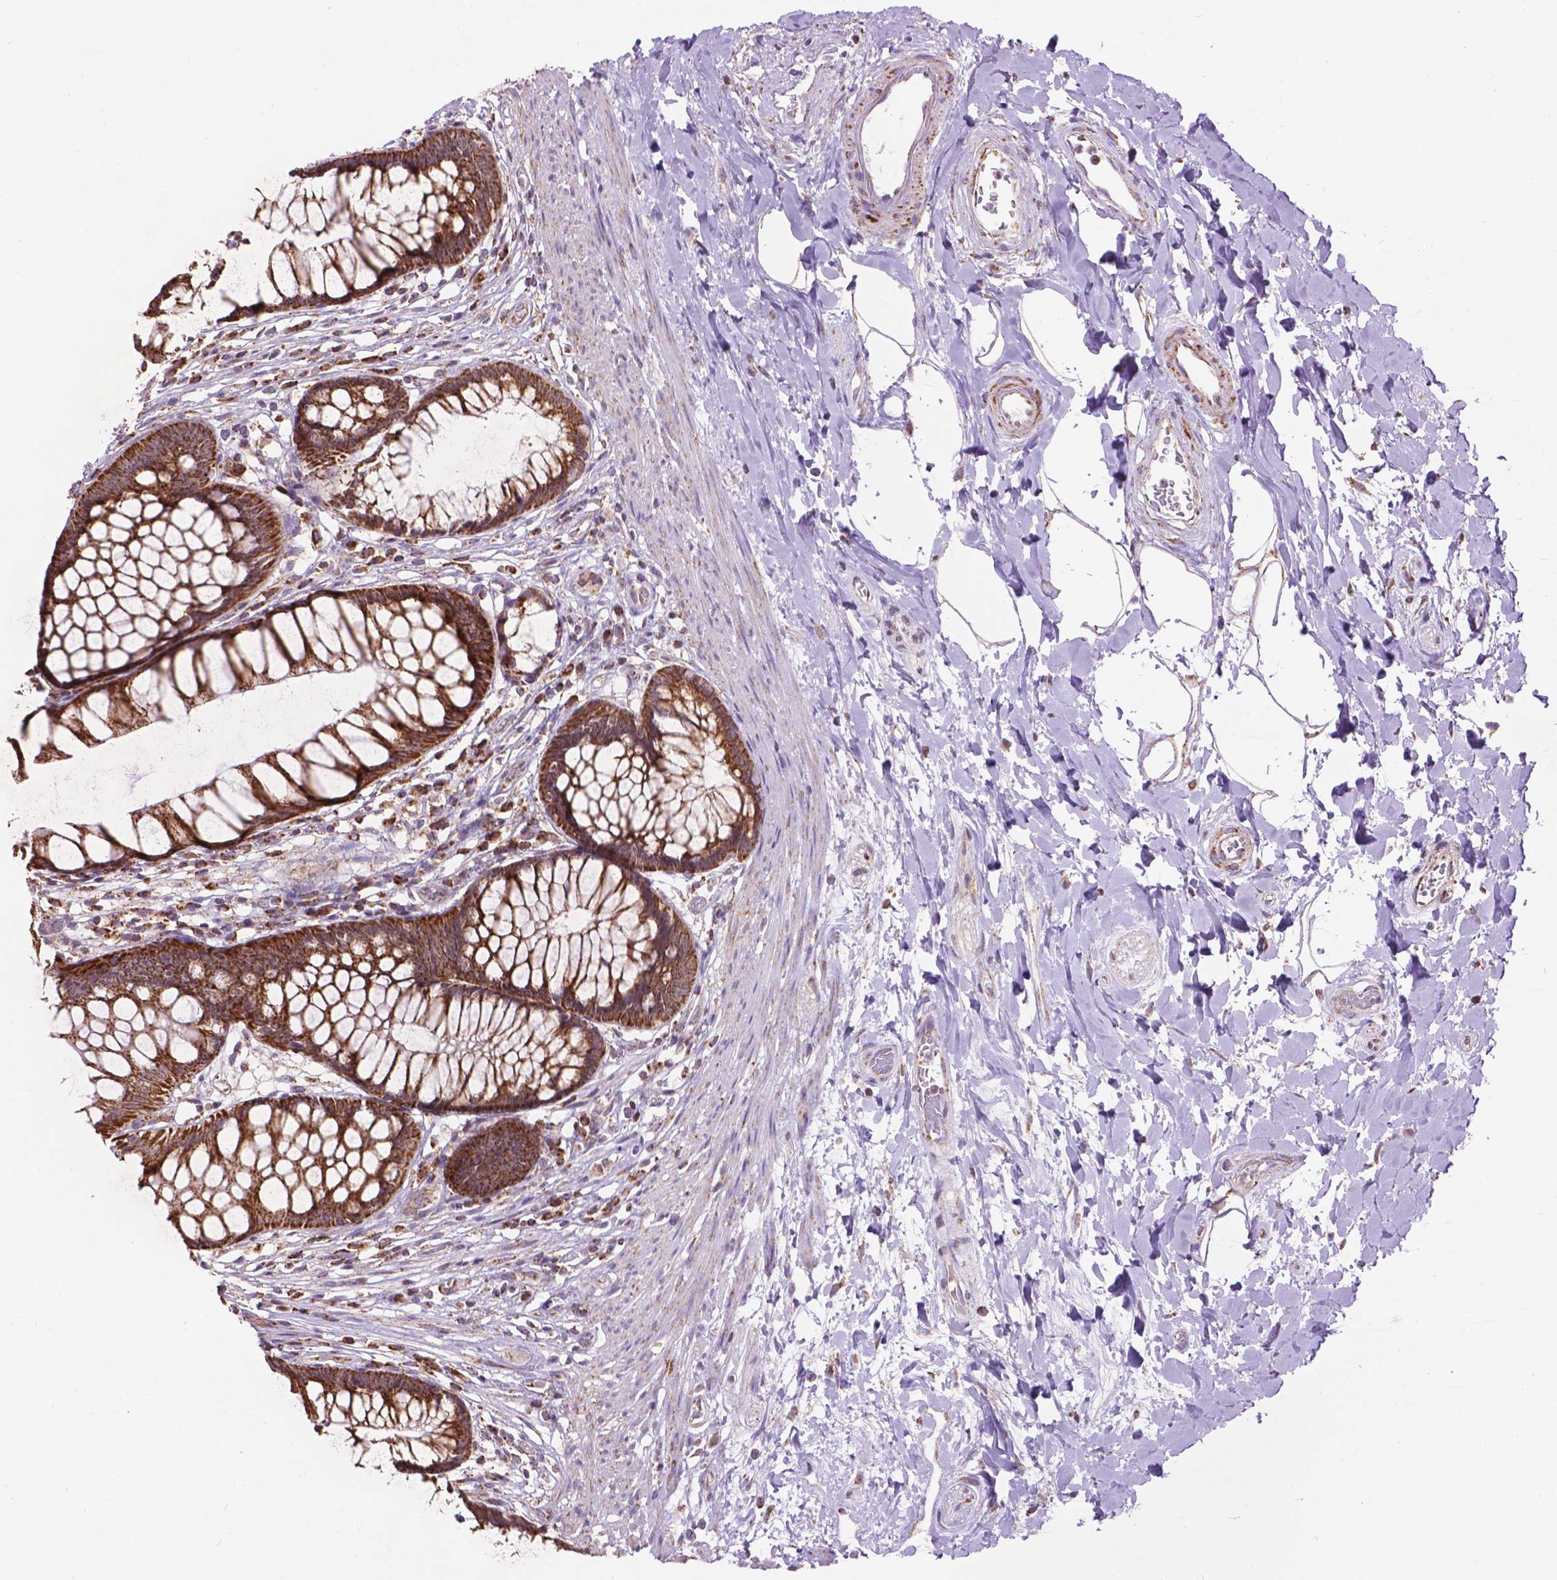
{"staining": {"intensity": "strong", "quantity": ">75%", "location": "cytoplasmic/membranous"}, "tissue": "rectum", "cell_type": "Glandular cells", "image_type": "normal", "snomed": [{"axis": "morphology", "description": "Normal tissue, NOS"}, {"axis": "topography", "description": "Smooth muscle"}, {"axis": "topography", "description": "Rectum"}], "caption": "The image reveals a brown stain indicating the presence of a protein in the cytoplasmic/membranous of glandular cells in rectum.", "gene": "PYCR3", "patient": {"sex": "male", "age": 53}}